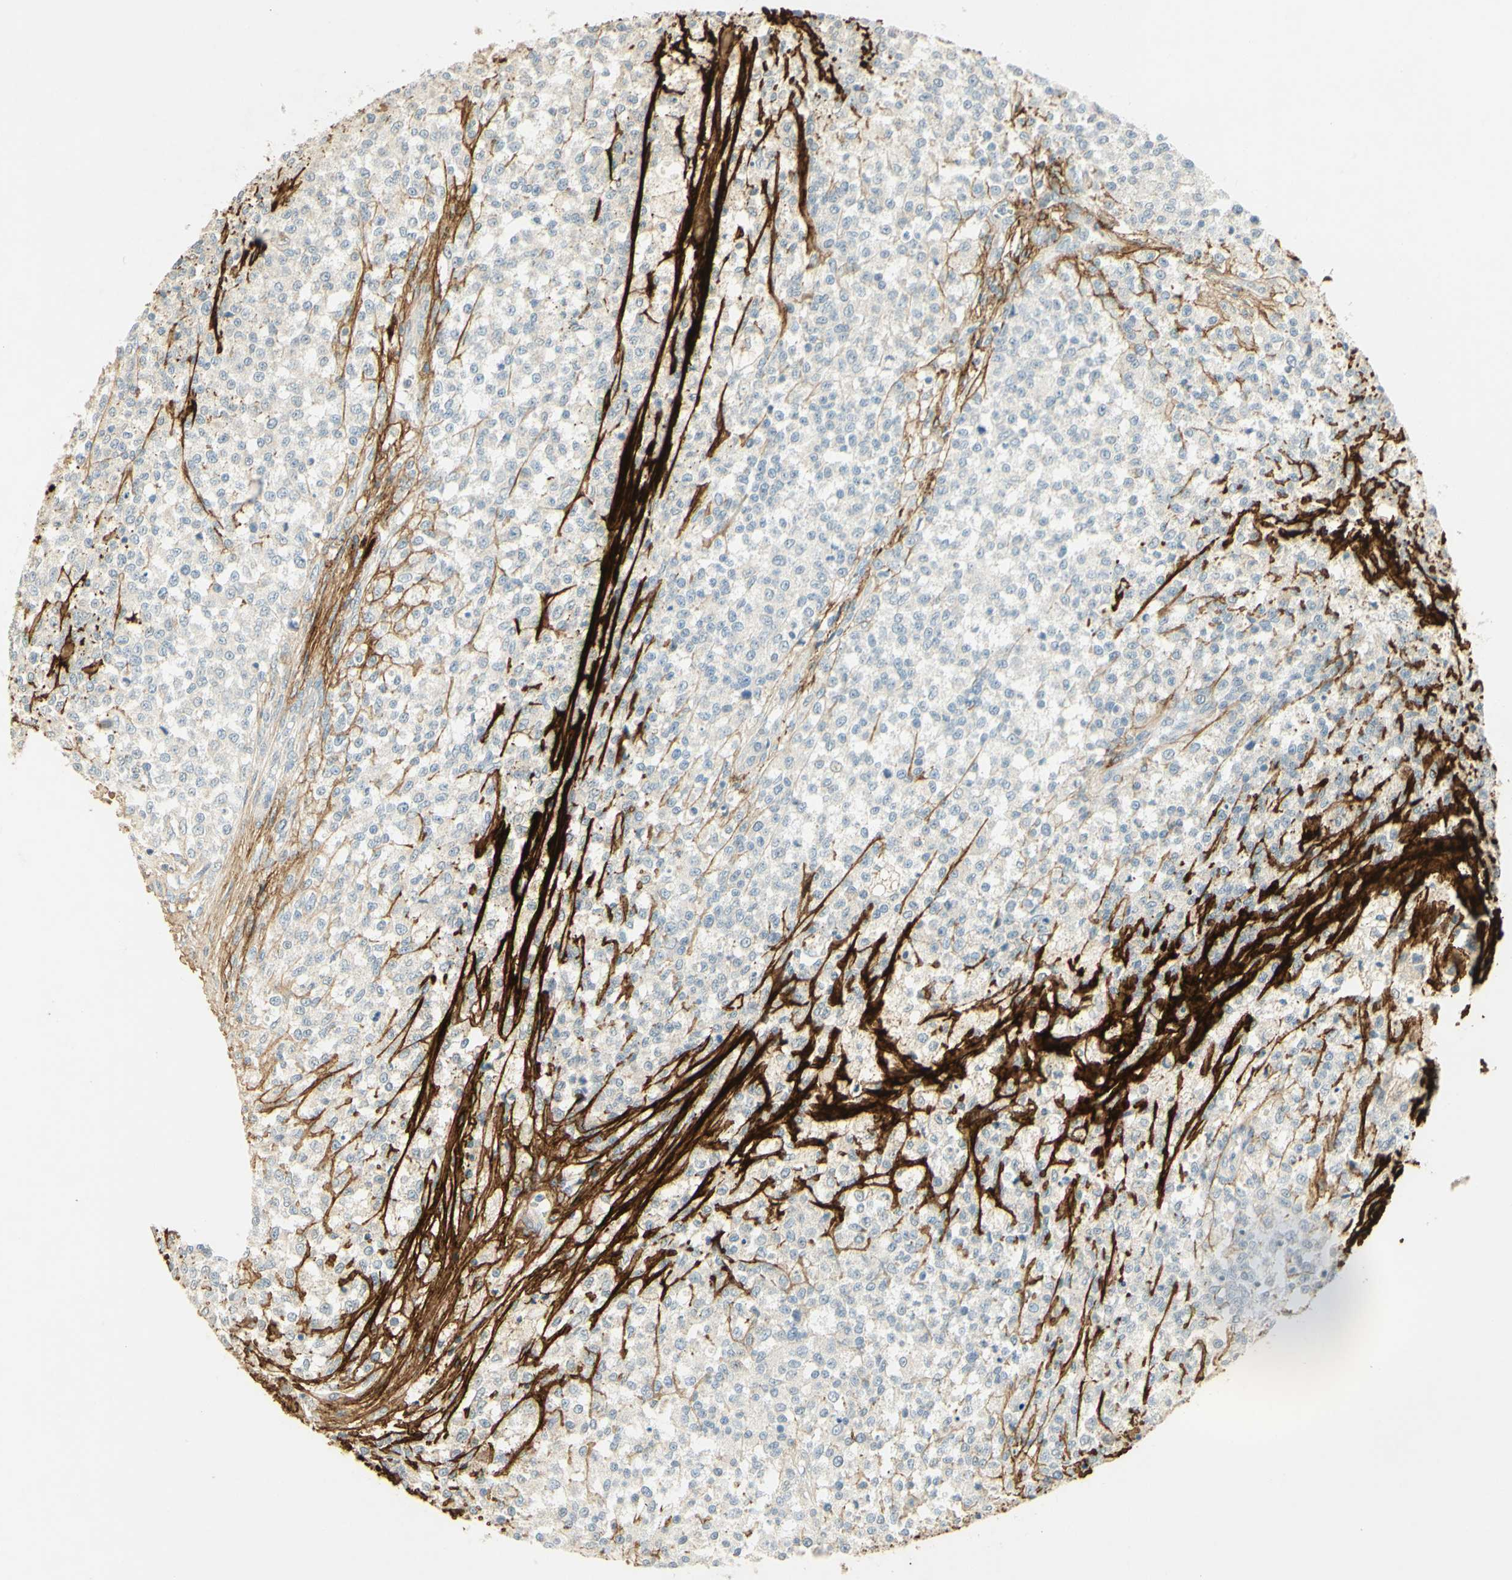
{"staining": {"intensity": "negative", "quantity": "none", "location": "none"}, "tissue": "testis cancer", "cell_type": "Tumor cells", "image_type": "cancer", "snomed": [{"axis": "morphology", "description": "Seminoma, NOS"}, {"axis": "topography", "description": "Testis"}], "caption": "IHC of human testis cancer (seminoma) reveals no positivity in tumor cells.", "gene": "TNN", "patient": {"sex": "male", "age": 59}}